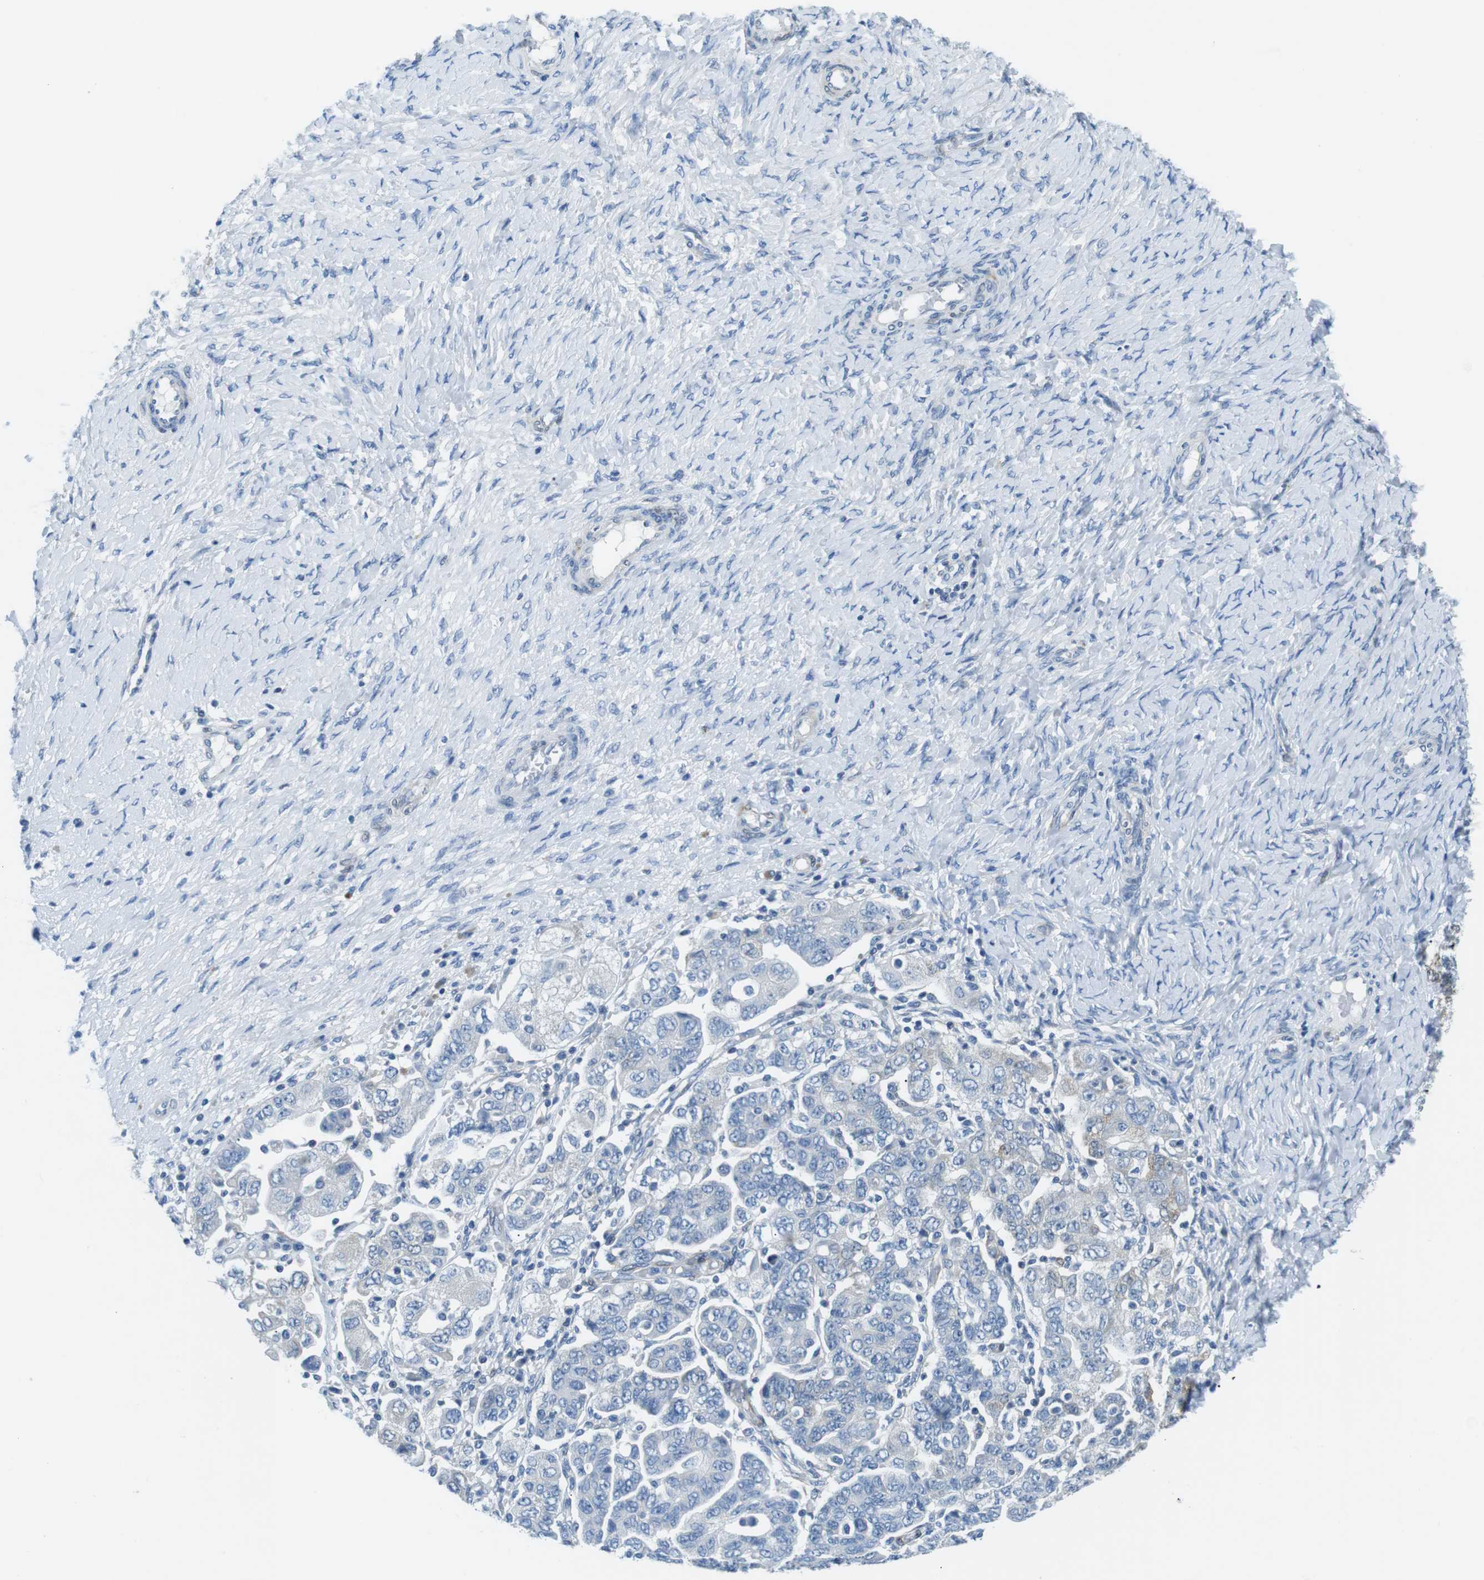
{"staining": {"intensity": "negative", "quantity": "none", "location": "none"}, "tissue": "ovarian cancer", "cell_type": "Tumor cells", "image_type": "cancer", "snomed": [{"axis": "morphology", "description": "Carcinoma, NOS"}, {"axis": "morphology", "description": "Cystadenocarcinoma, serous, NOS"}, {"axis": "topography", "description": "Ovary"}], "caption": "The micrograph shows no significant expression in tumor cells of ovarian serous cystadenocarcinoma.", "gene": "PHLDA1", "patient": {"sex": "female", "age": 69}}